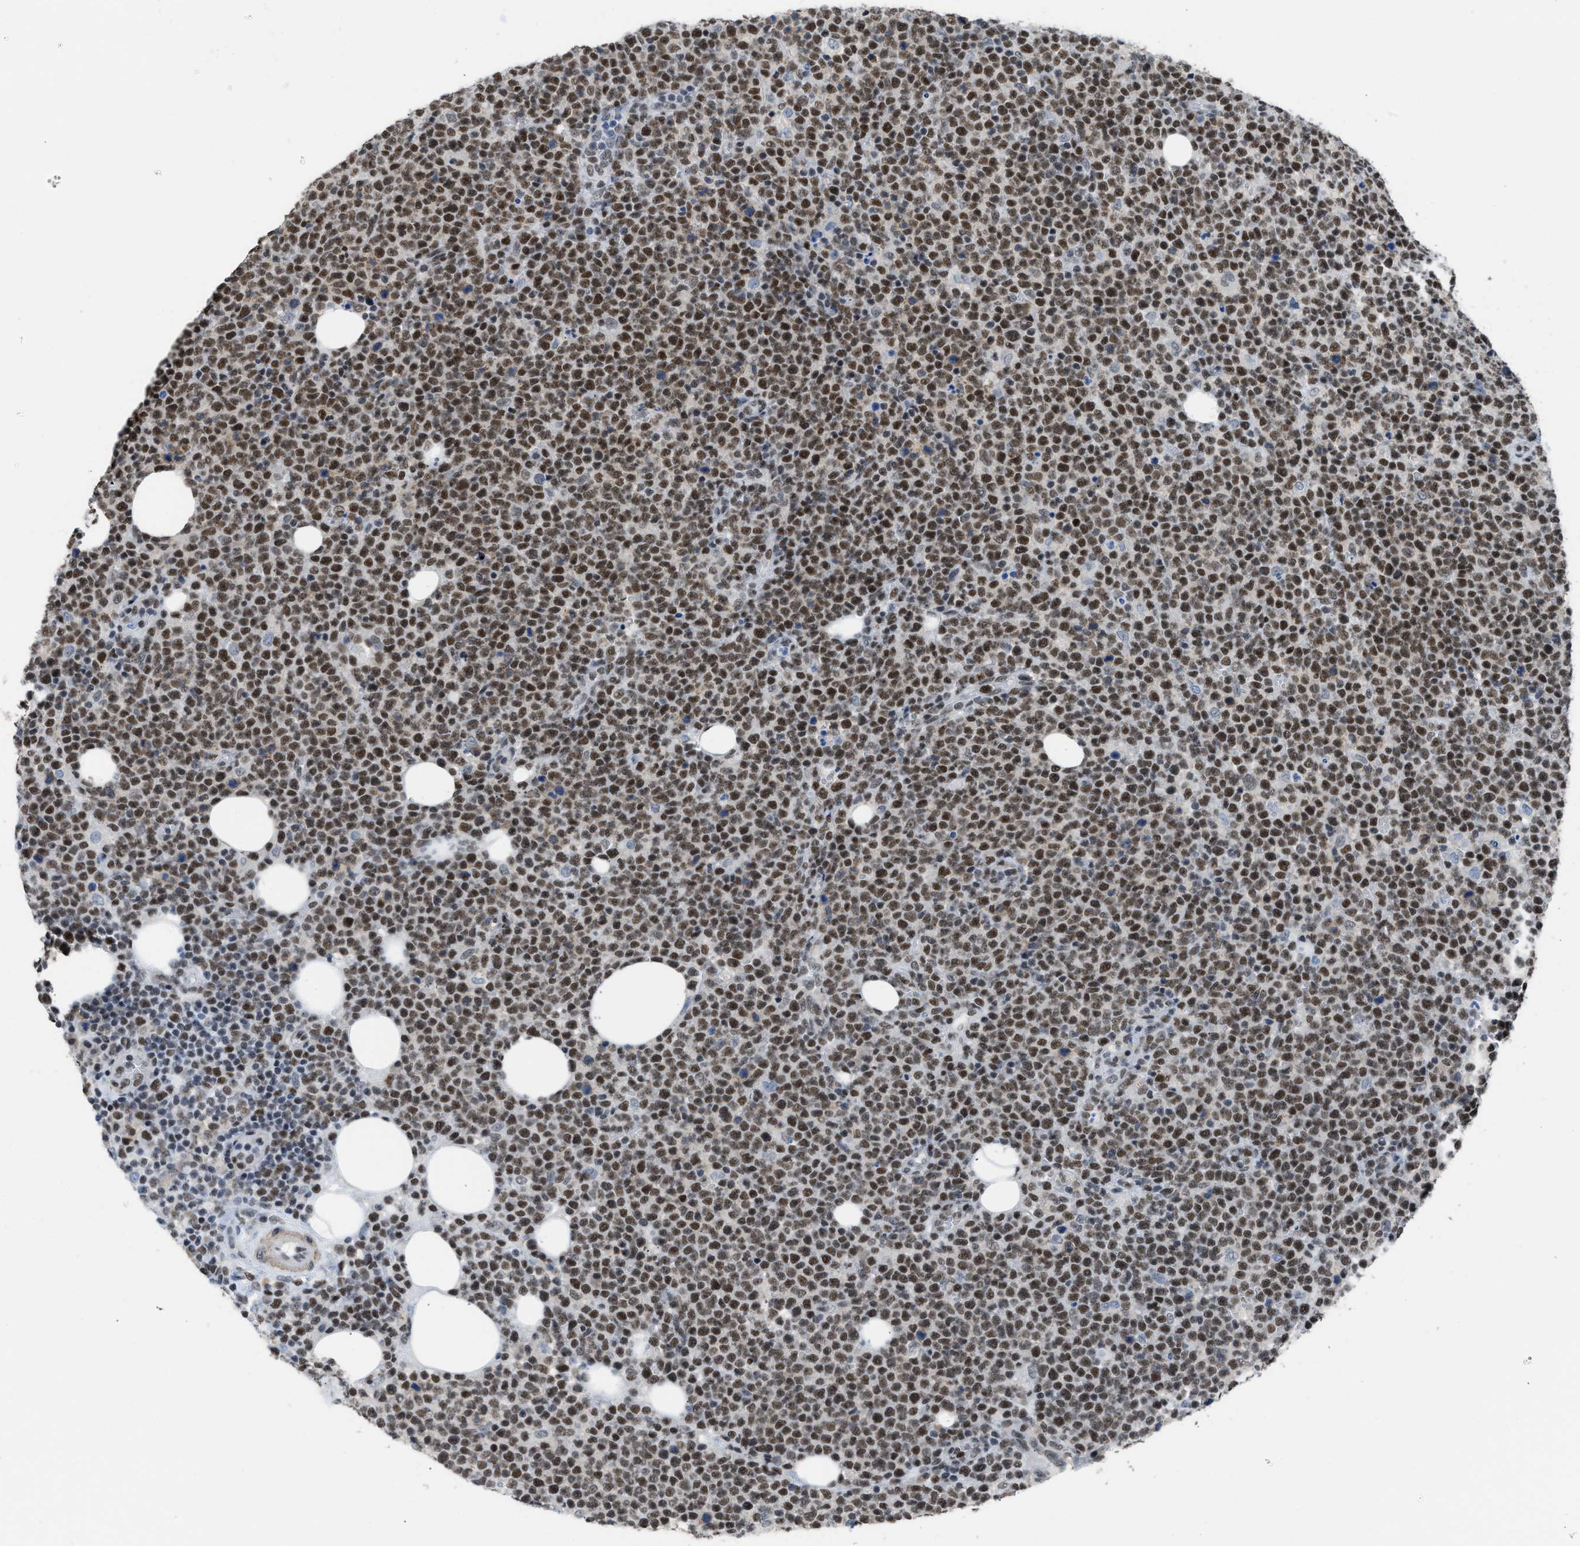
{"staining": {"intensity": "strong", "quantity": ">75%", "location": "nuclear"}, "tissue": "lymphoma", "cell_type": "Tumor cells", "image_type": "cancer", "snomed": [{"axis": "morphology", "description": "Malignant lymphoma, non-Hodgkin's type, High grade"}, {"axis": "topography", "description": "Lymph node"}], "caption": "Lymphoma was stained to show a protein in brown. There is high levels of strong nuclear expression in about >75% of tumor cells. (DAB IHC with brightfield microscopy, high magnification).", "gene": "SCAF4", "patient": {"sex": "male", "age": 61}}